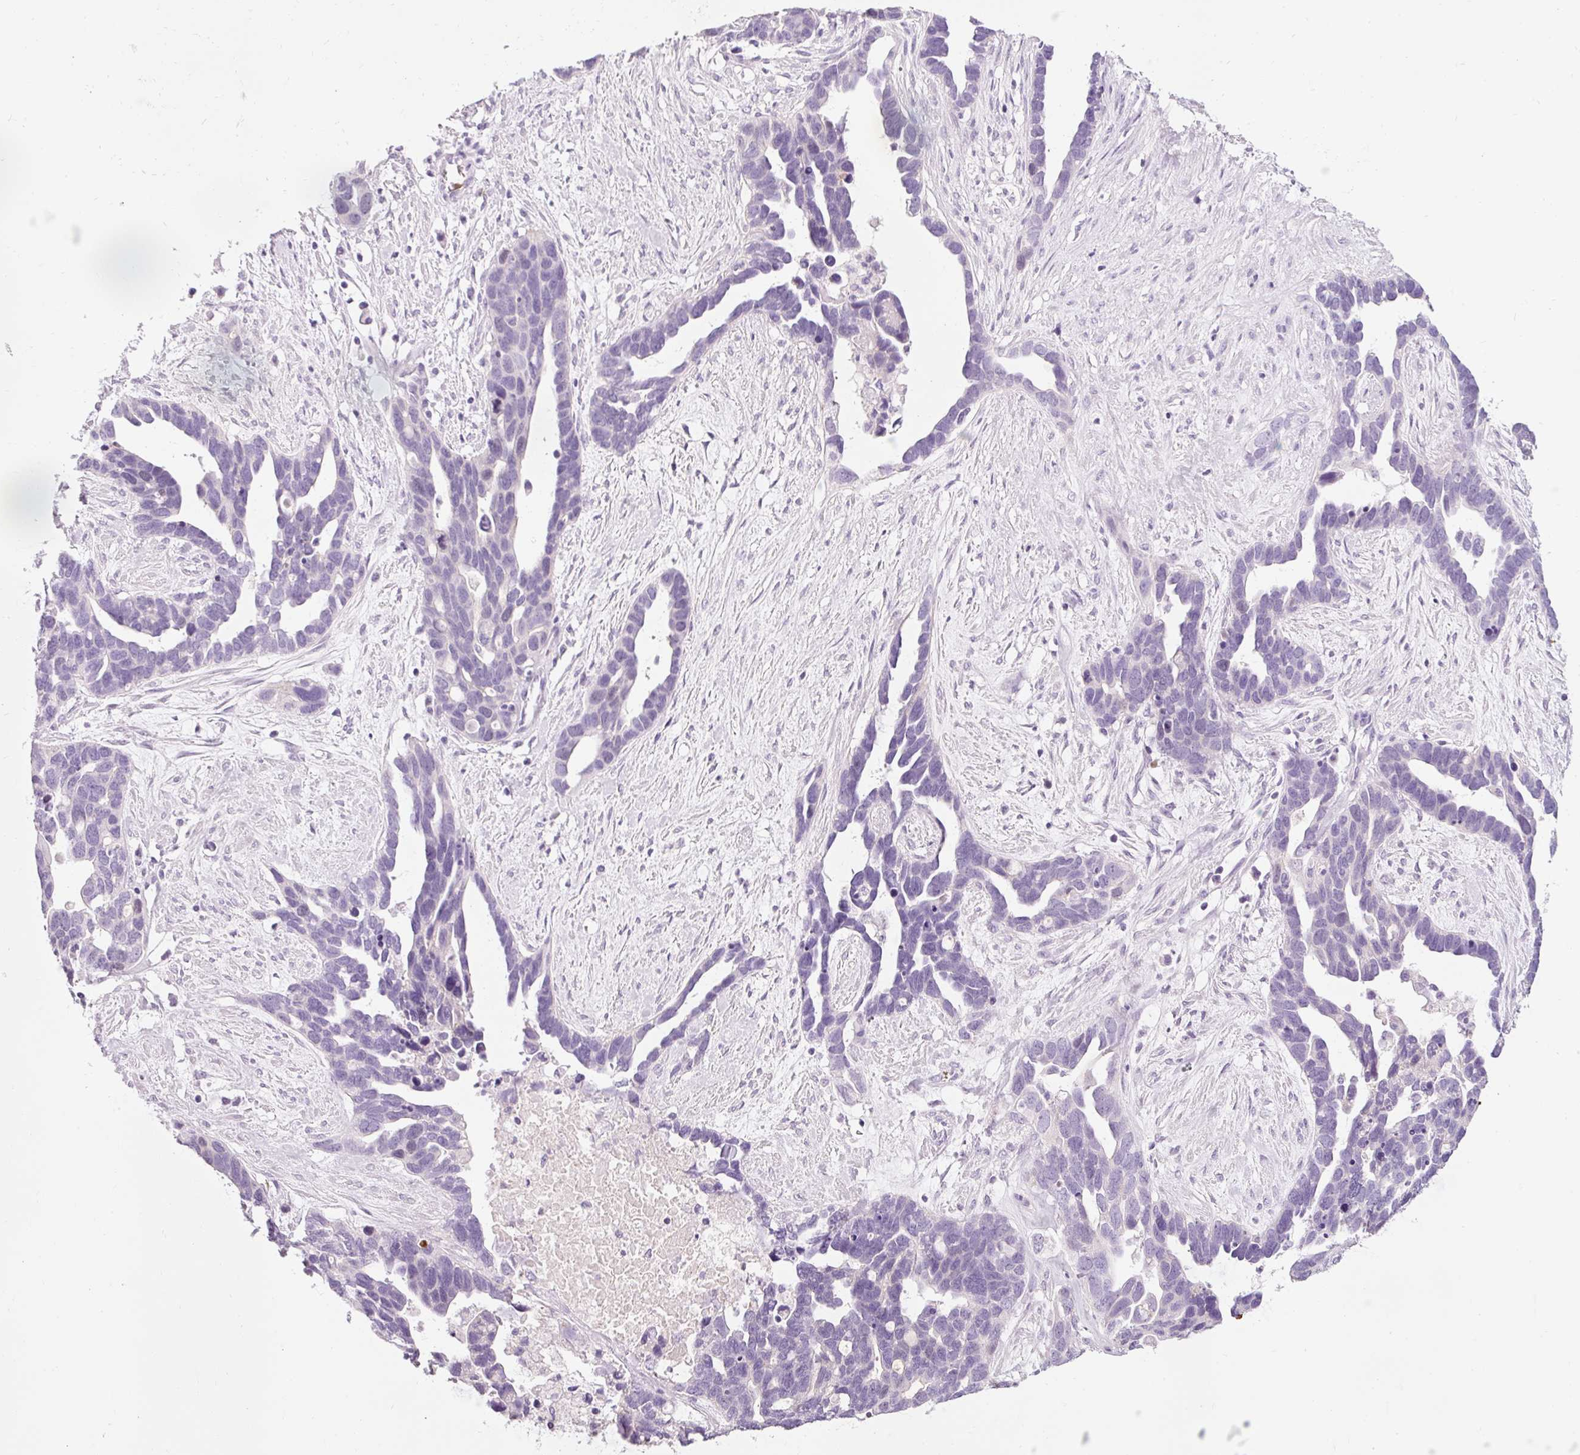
{"staining": {"intensity": "negative", "quantity": "none", "location": "none"}, "tissue": "ovarian cancer", "cell_type": "Tumor cells", "image_type": "cancer", "snomed": [{"axis": "morphology", "description": "Cystadenocarcinoma, serous, NOS"}, {"axis": "topography", "description": "Ovary"}], "caption": "The IHC micrograph has no significant staining in tumor cells of serous cystadenocarcinoma (ovarian) tissue.", "gene": "DHRS11", "patient": {"sex": "female", "age": 54}}